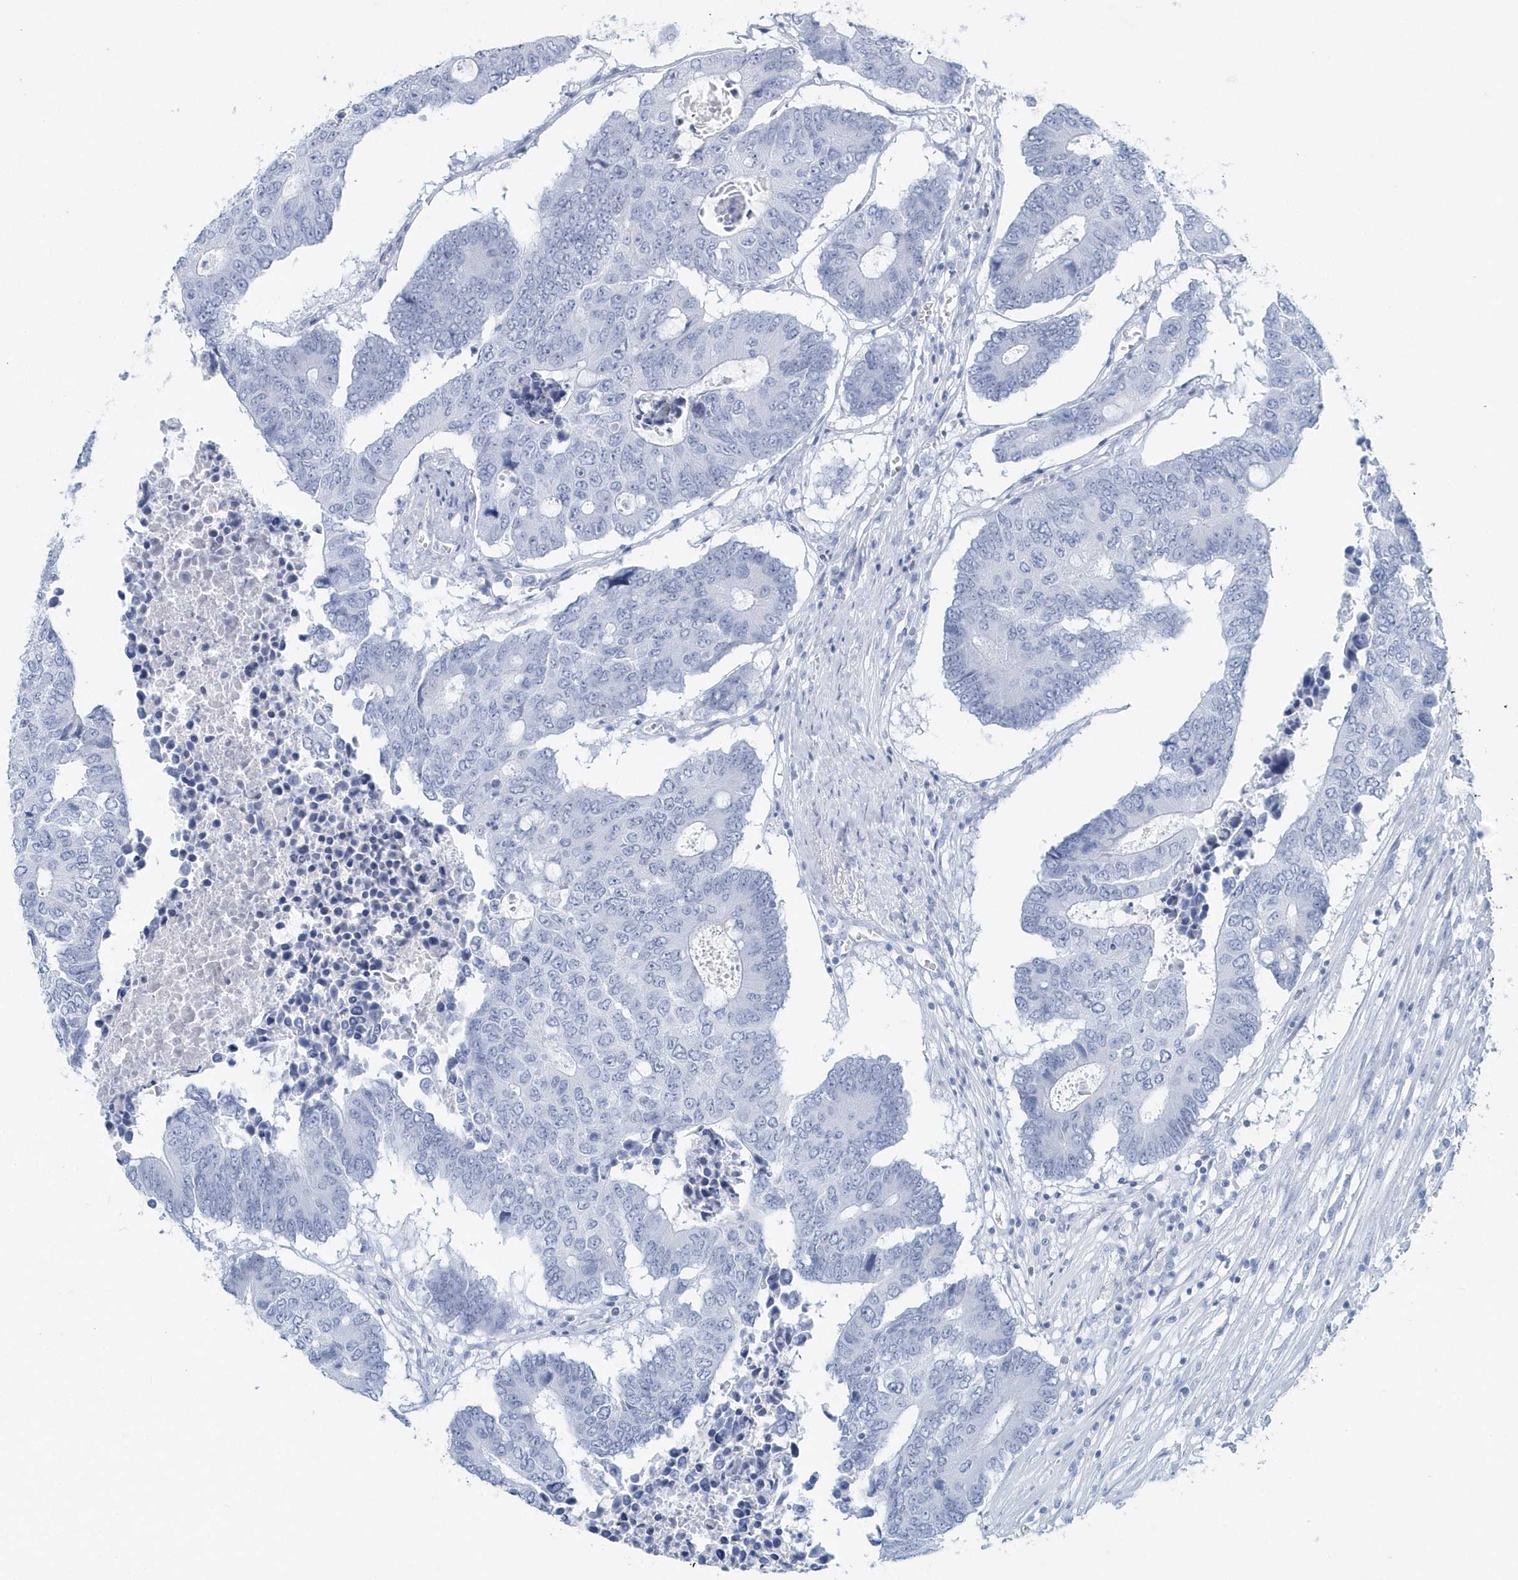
{"staining": {"intensity": "negative", "quantity": "none", "location": "none"}, "tissue": "colorectal cancer", "cell_type": "Tumor cells", "image_type": "cancer", "snomed": [{"axis": "morphology", "description": "Adenocarcinoma, NOS"}, {"axis": "topography", "description": "Colon"}], "caption": "Colorectal cancer was stained to show a protein in brown. There is no significant staining in tumor cells. Nuclei are stained in blue.", "gene": "PTPRO", "patient": {"sex": "male", "age": 87}}